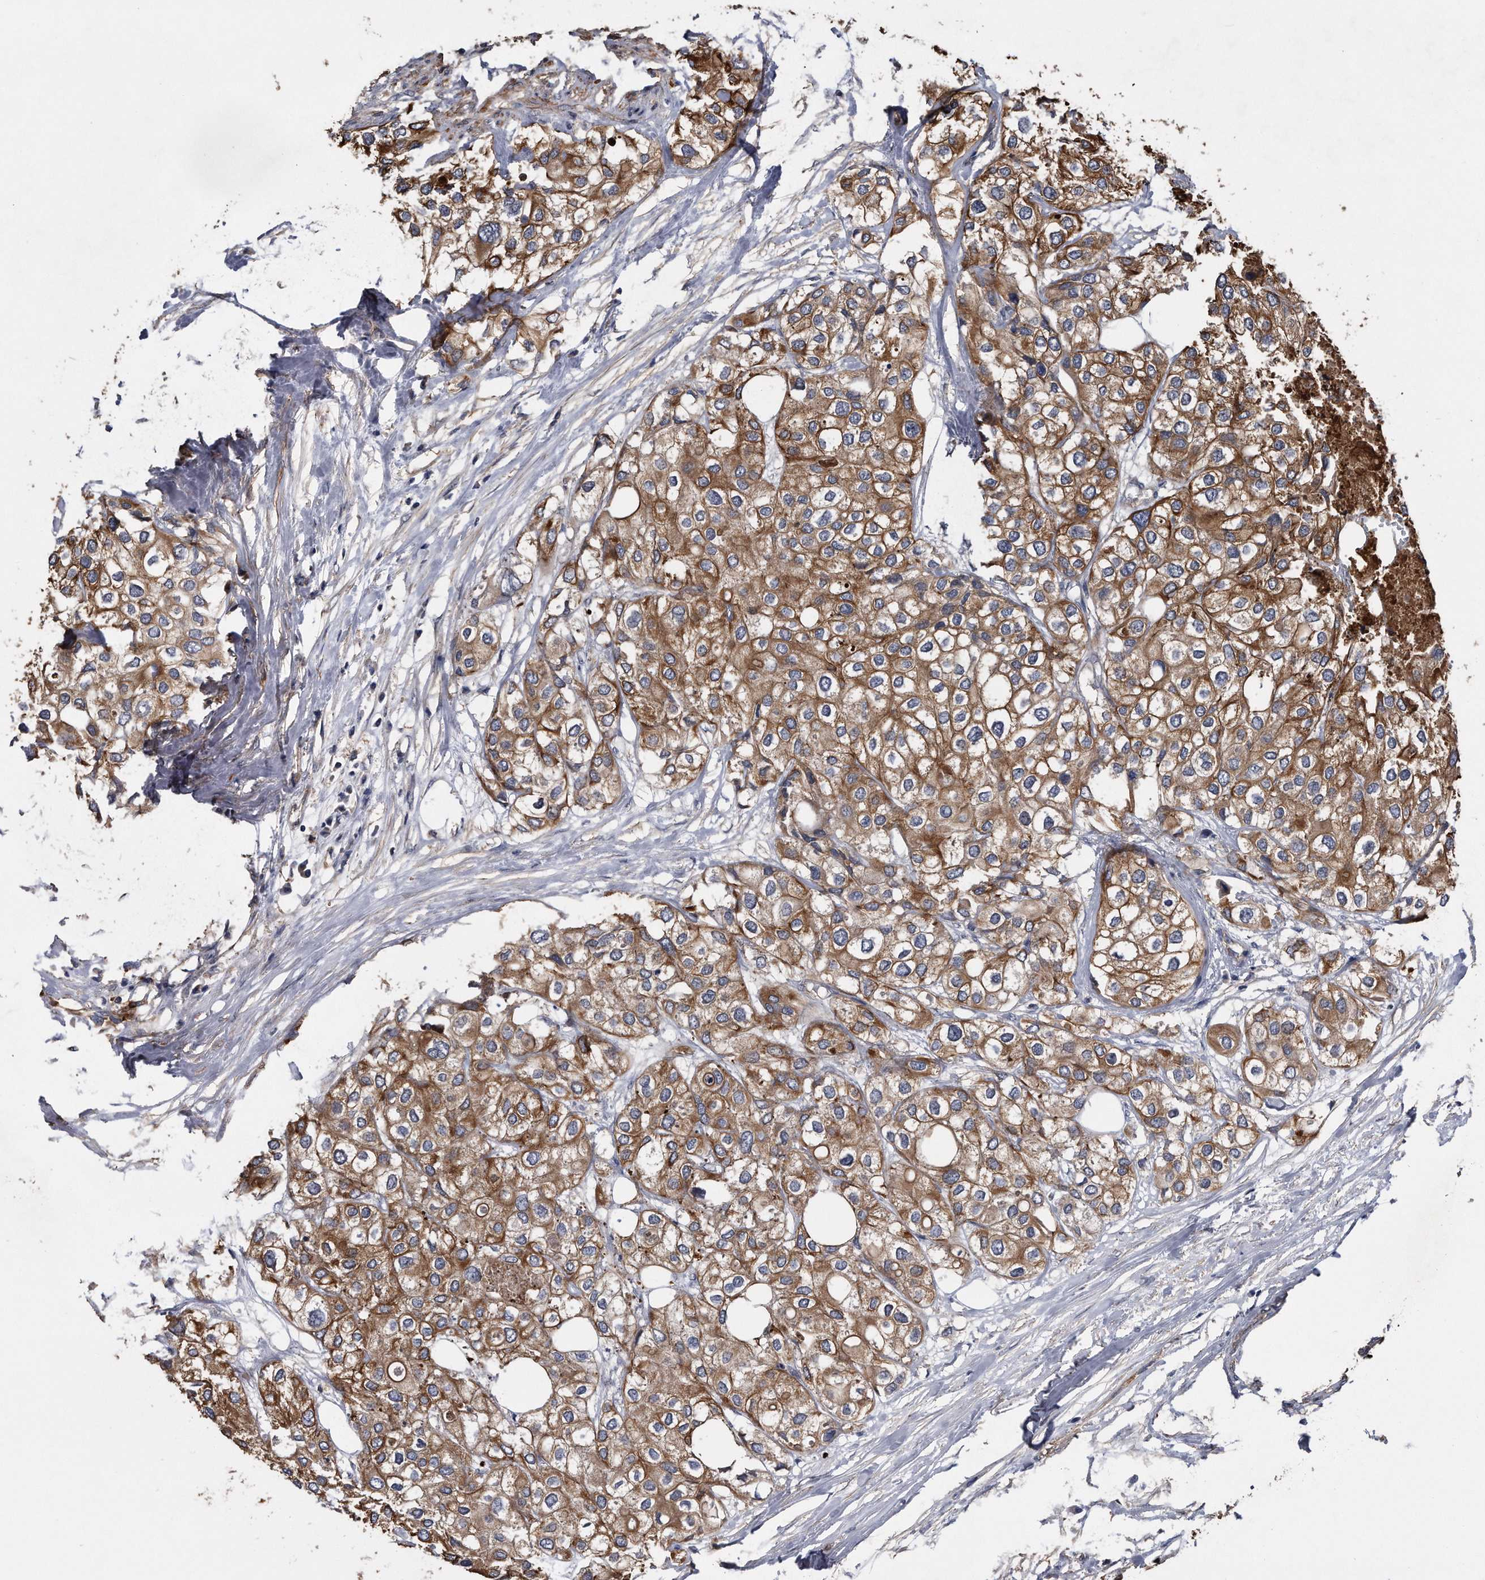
{"staining": {"intensity": "strong", "quantity": ">75%", "location": "cytoplasmic/membranous"}, "tissue": "urothelial cancer", "cell_type": "Tumor cells", "image_type": "cancer", "snomed": [{"axis": "morphology", "description": "Urothelial carcinoma, High grade"}, {"axis": "topography", "description": "Urinary bladder"}], "caption": "Protein staining demonstrates strong cytoplasmic/membranous staining in about >75% of tumor cells in urothelial cancer. The staining was performed using DAB to visualize the protein expression in brown, while the nuclei were stained in blue with hematoxylin (Magnification: 20x).", "gene": "KCND3", "patient": {"sex": "male", "age": 64}}